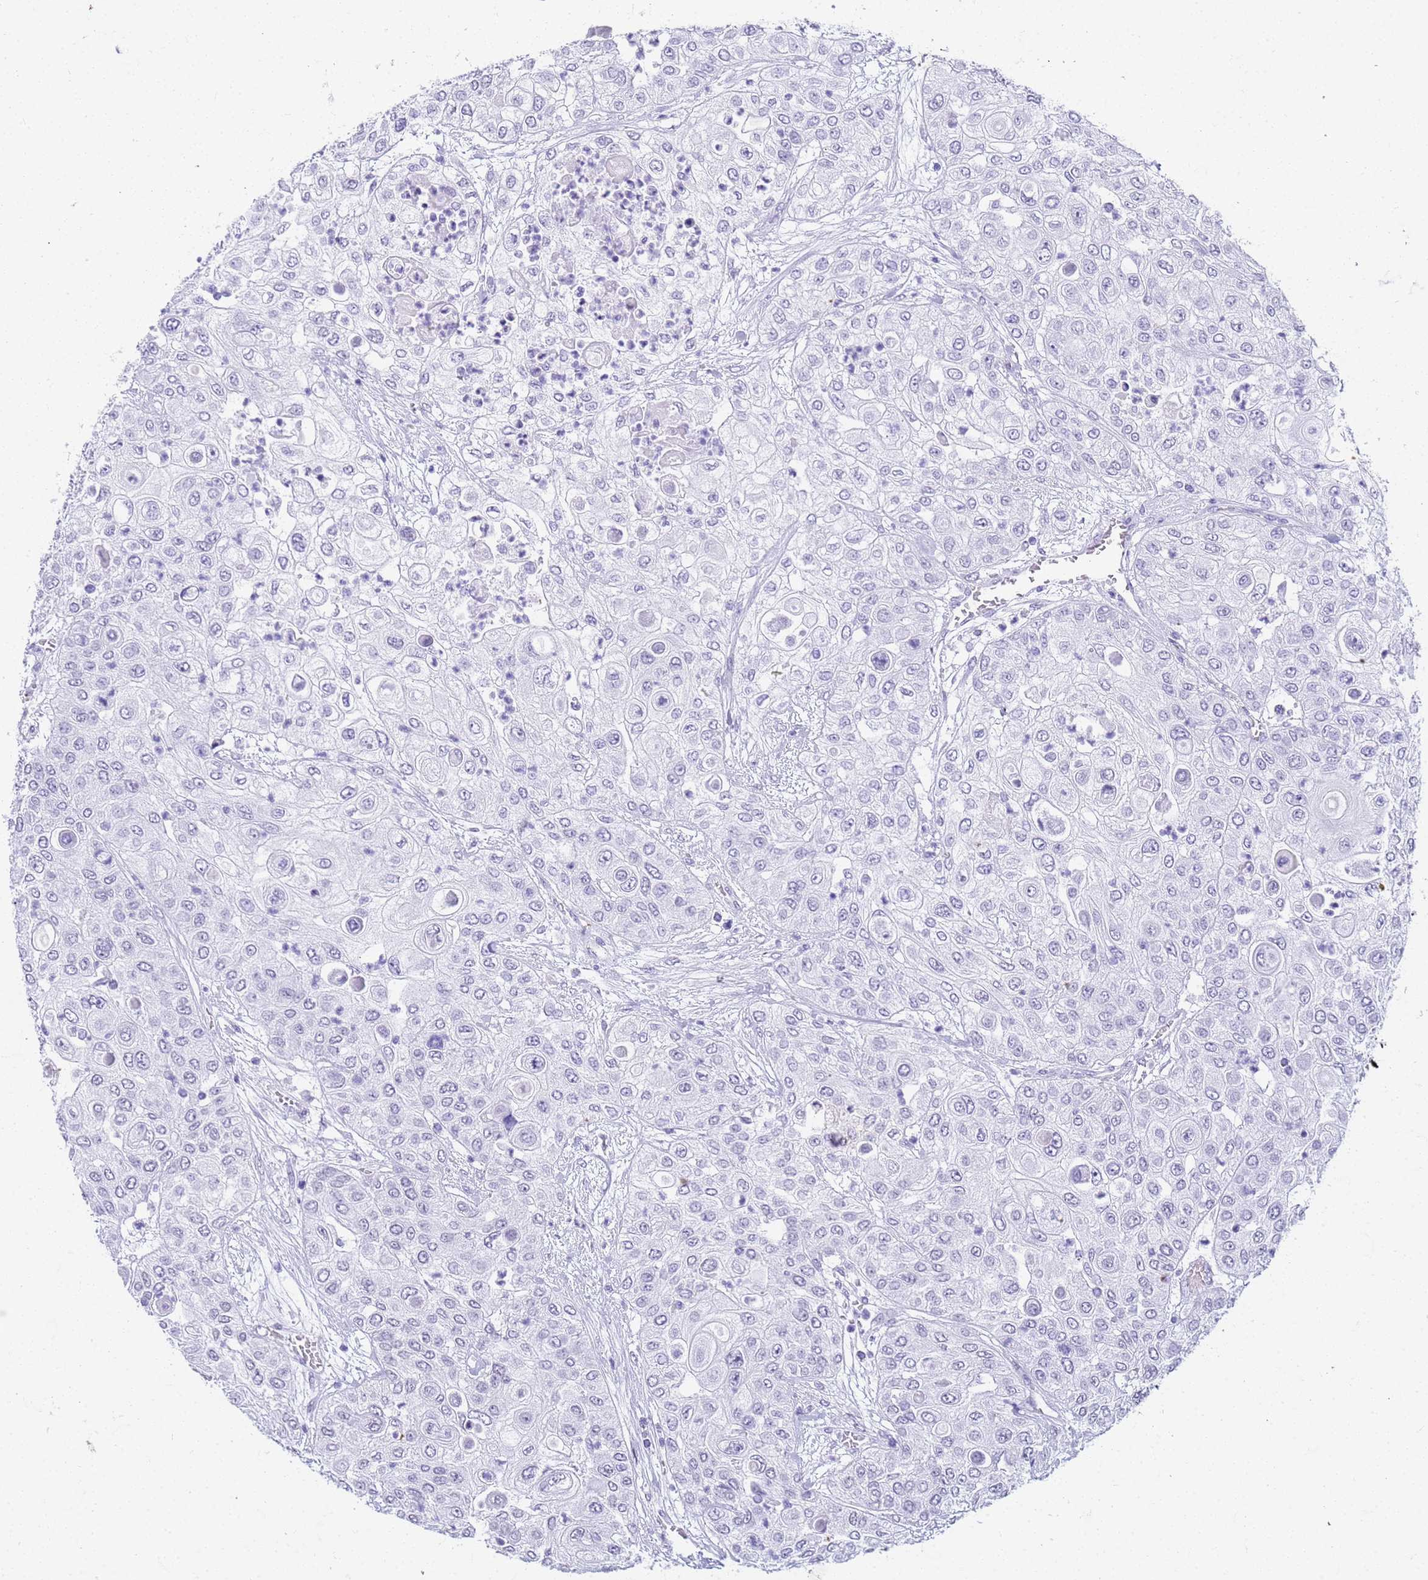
{"staining": {"intensity": "negative", "quantity": "none", "location": "none"}, "tissue": "urothelial cancer", "cell_type": "Tumor cells", "image_type": "cancer", "snomed": [{"axis": "morphology", "description": "Urothelial carcinoma, High grade"}, {"axis": "topography", "description": "Urinary bladder"}], "caption": "Histopathology image shows no protein staining in tumor cells of urothelial carcinoma (high-grade) tissue.", "gene": "SLC7A9", "patient": {"sex": "female", "age": 79}}